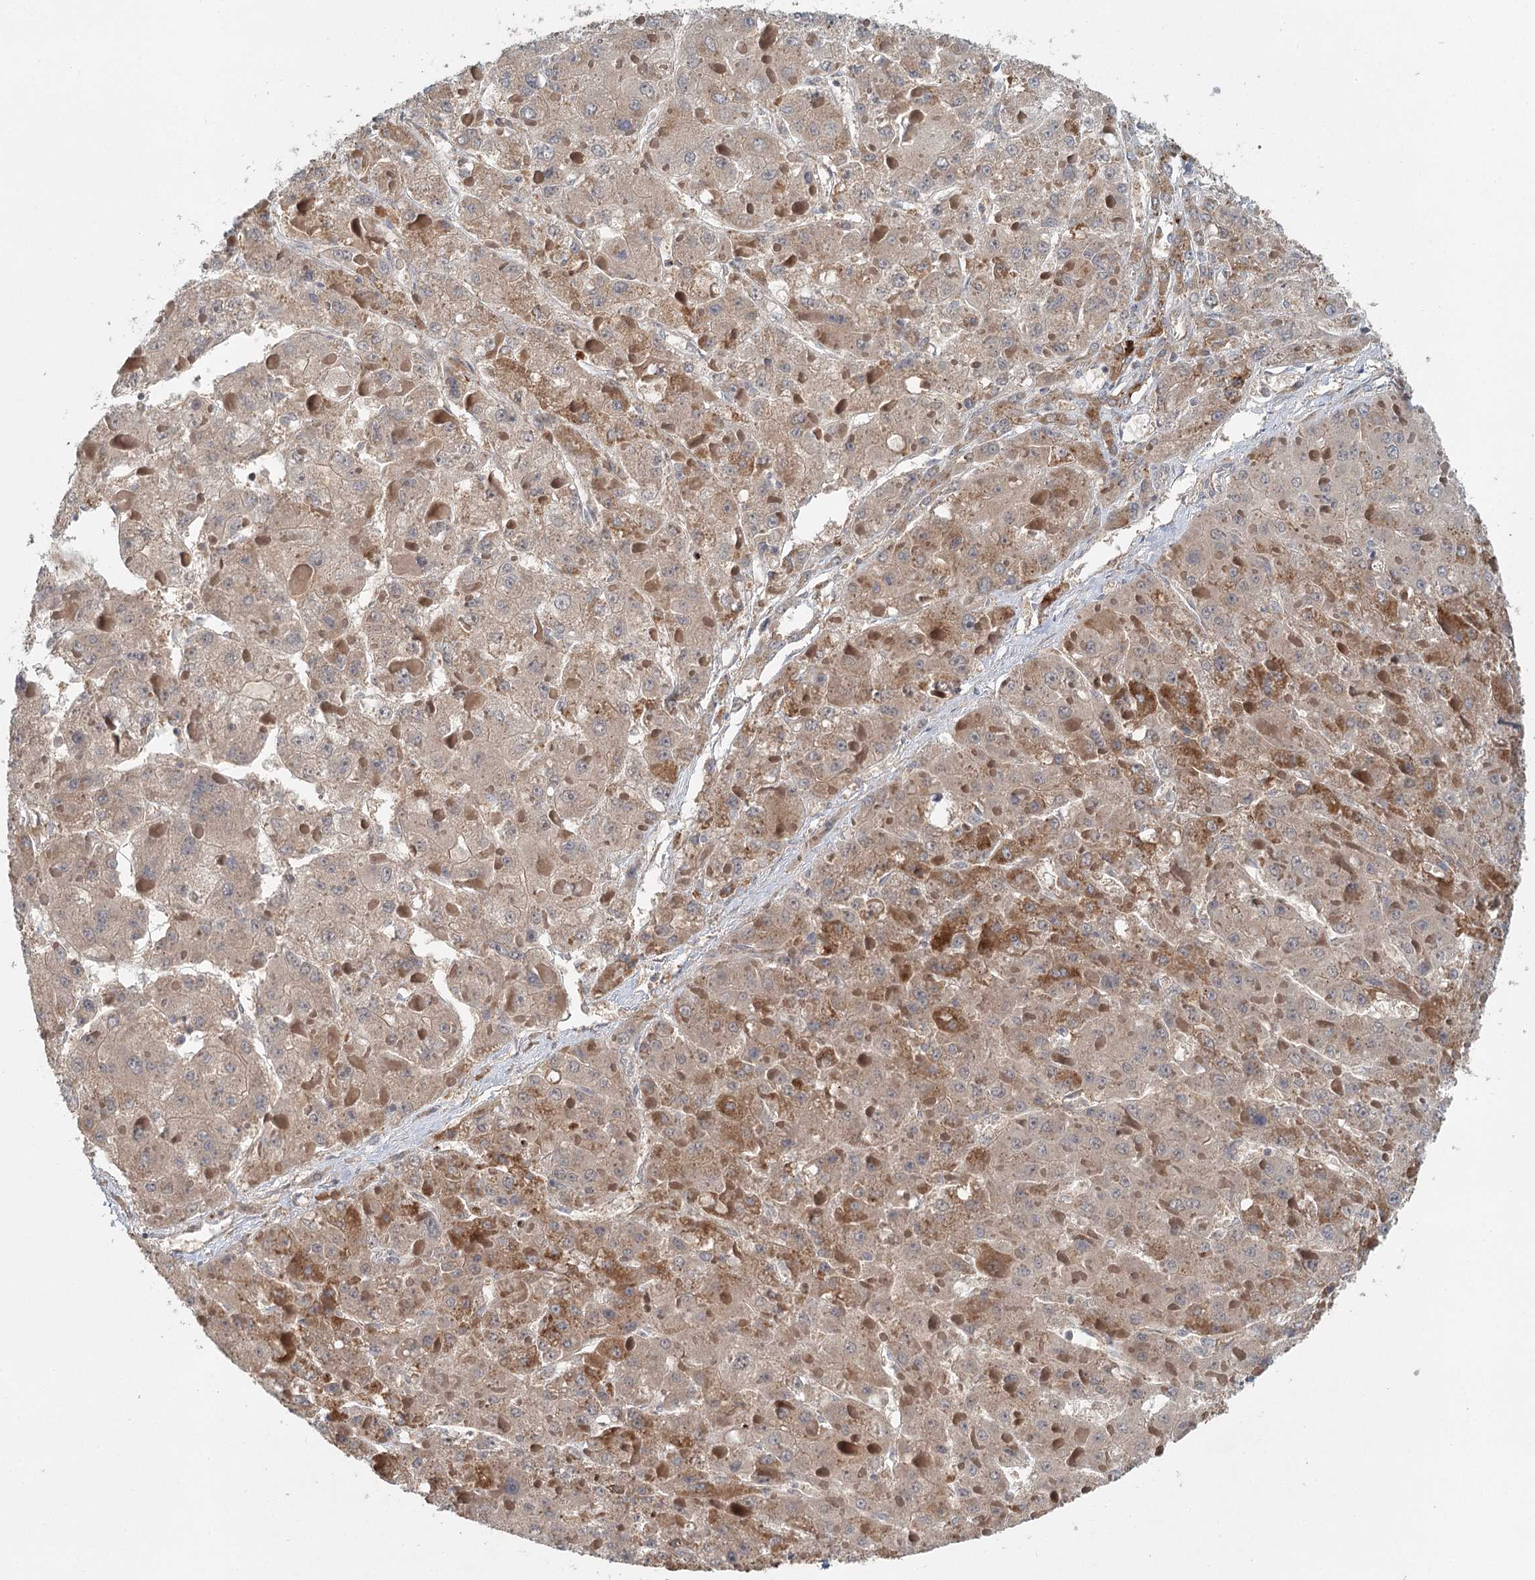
{"staining": {"intensity": "moderate", "quantity": ">75%", "location": "cytoplasmic/membranous"}, "tissue": "liver cancer", "cell_type": "Tumor cells", "image_type": "cancer", "snomed": [{"axis": "morphology", "description": "Carcinoma, Hepatocellular, NOS"}, {"axis": "topography", "description": "Liver"}], "caption": "Protein expression analysis of human liver hepatocellular carcinoma reveals moderate cytoplasmic/membranous positivity in about >75% of tumor cells.", "gene": "ADK", "patient": {"sex": "female", "age": 73}}